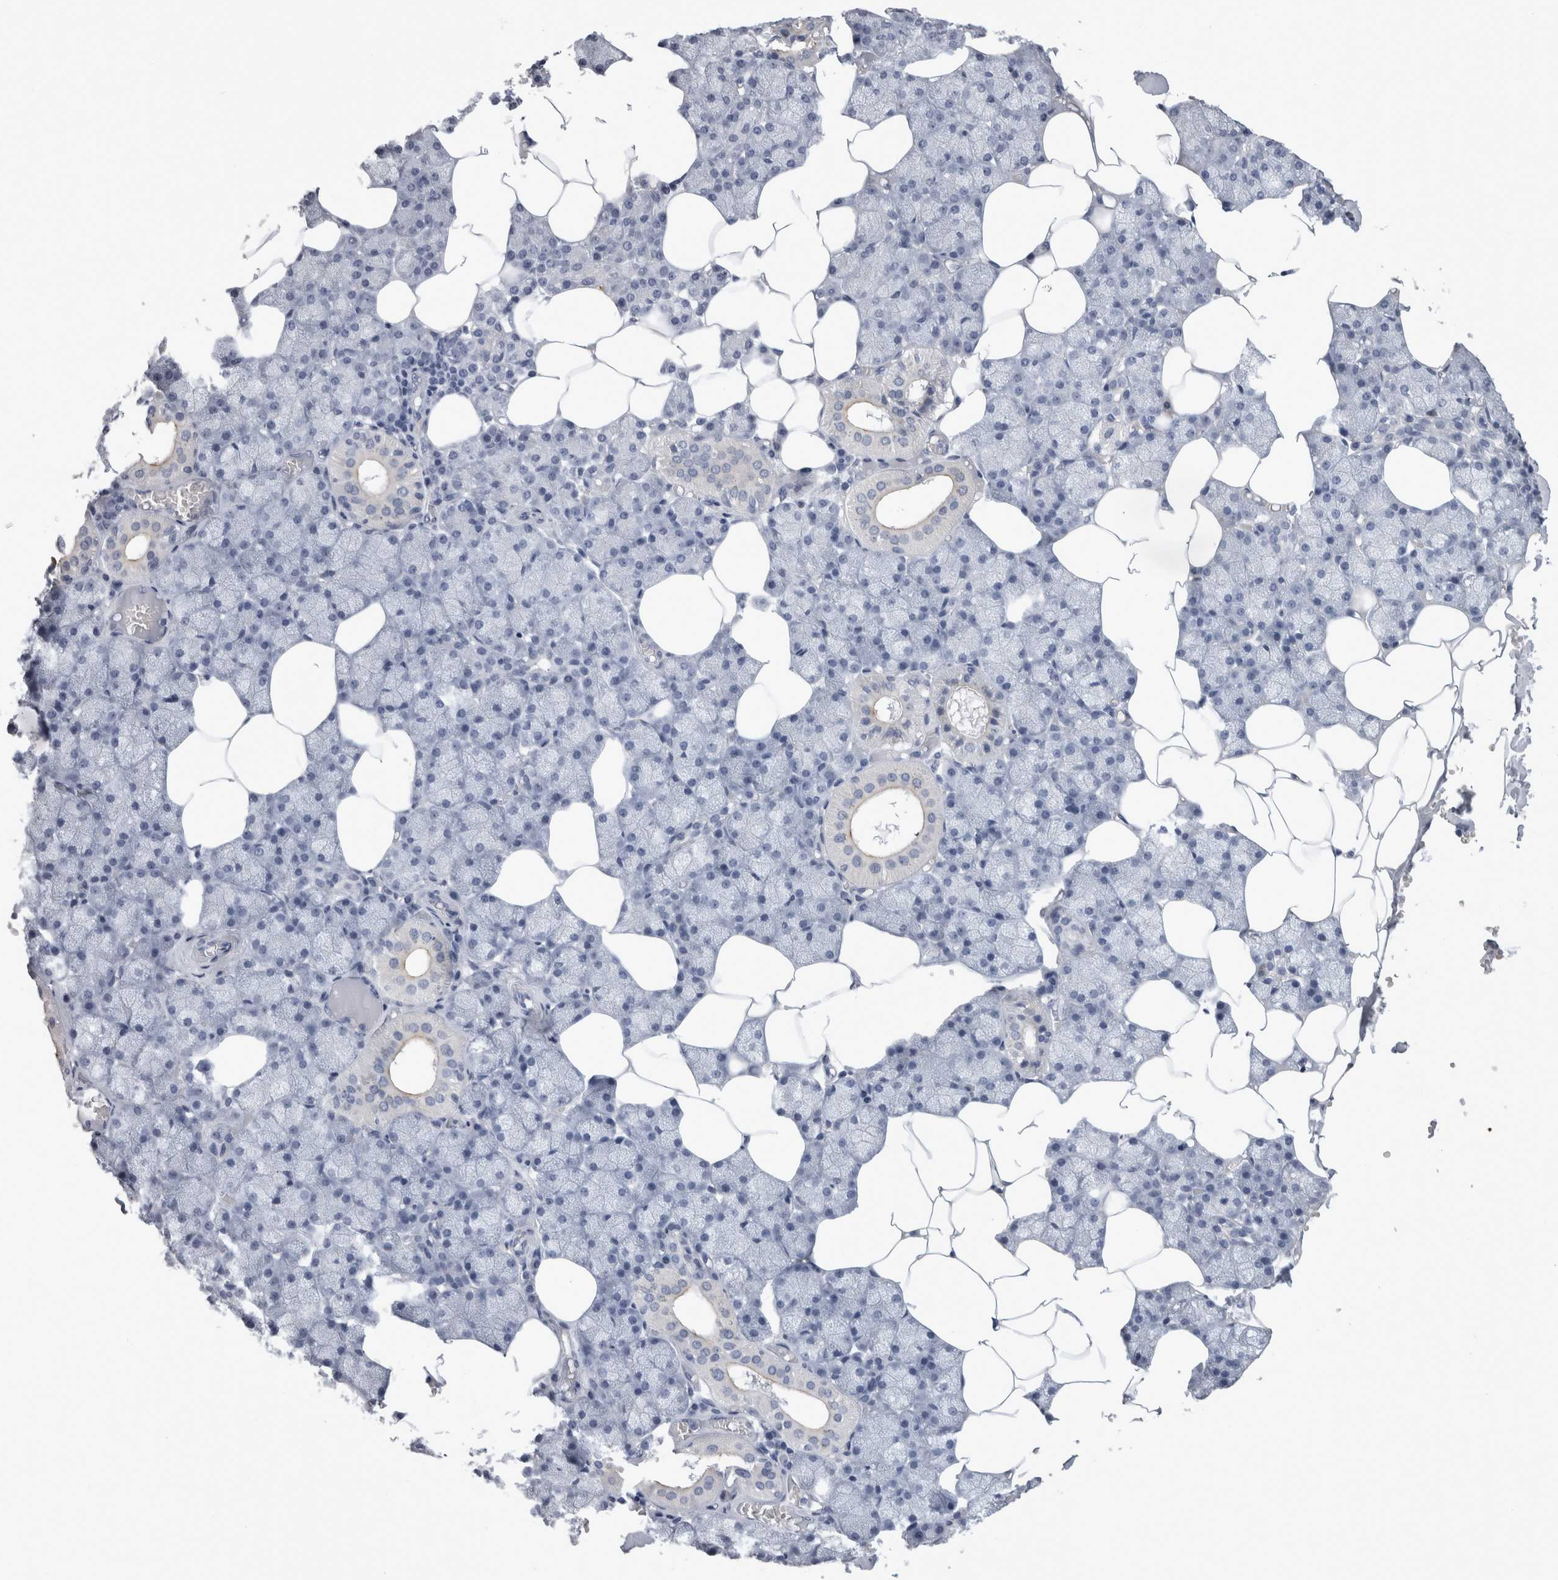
{"staining": {"intensity": "negative", "quantity": "none", "location": "none"}, "tissue": "salivary gland", "cell_type": "Glandular cells", "image_type": "normal", "snomed": [{"axis": "morphology", "description": "Normal tissue, NOS"}, {"axis": "topography", "description": "Salivary gland"}], "caption": "High power microscopy micrograph of an IHC histopathology image of benign salivary gland, revealing no significant expression in glandular cells. The staining was performed using DAB to visualize the protein expression in brown, while the nuclei were stained in blue with hematoxylin (Magnification: 20x).", "gene": "ALDH8A1", "patient": {"sex": "male", "age": 62}}